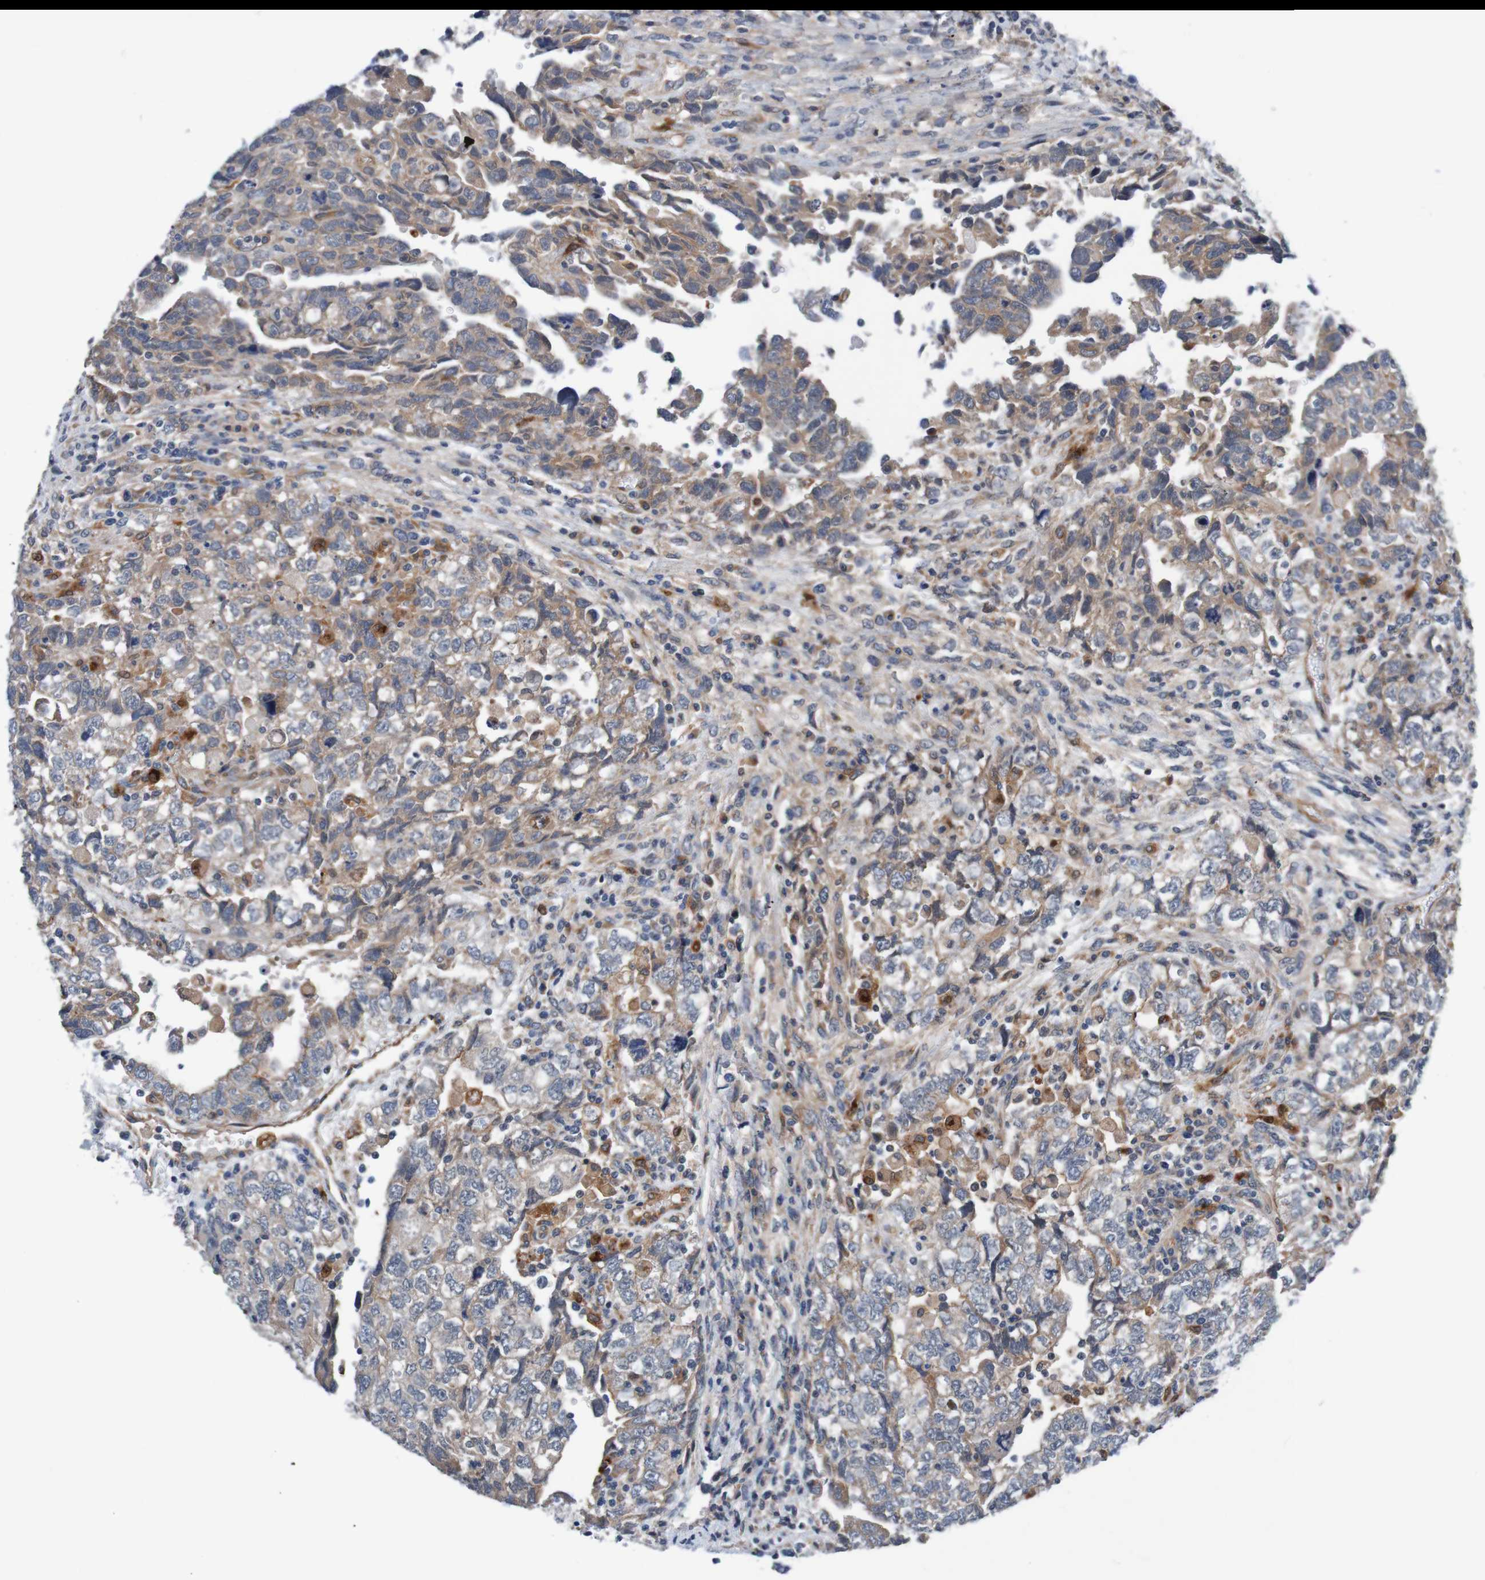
{"staining": {"intensity": "weak", "quantity": ">75%", "location": "cytoplasmic/membranous"}, "tissue": "testis cancer", "cell_type": "Tumor cells", "image_type": "cancer", "snomed": [{"axis": "morphology", "description": "Carcinoma, Embryonal, NOS"}, {"axis": "topography", "description": "Testis"}], "caption": "A low amount of weak cytoplasmic/membranous staining is present in about >75% of tumor cells in testis cancer tissue.", "gene": "CPED1", "patient": {"sex": "male", "age": 36}}